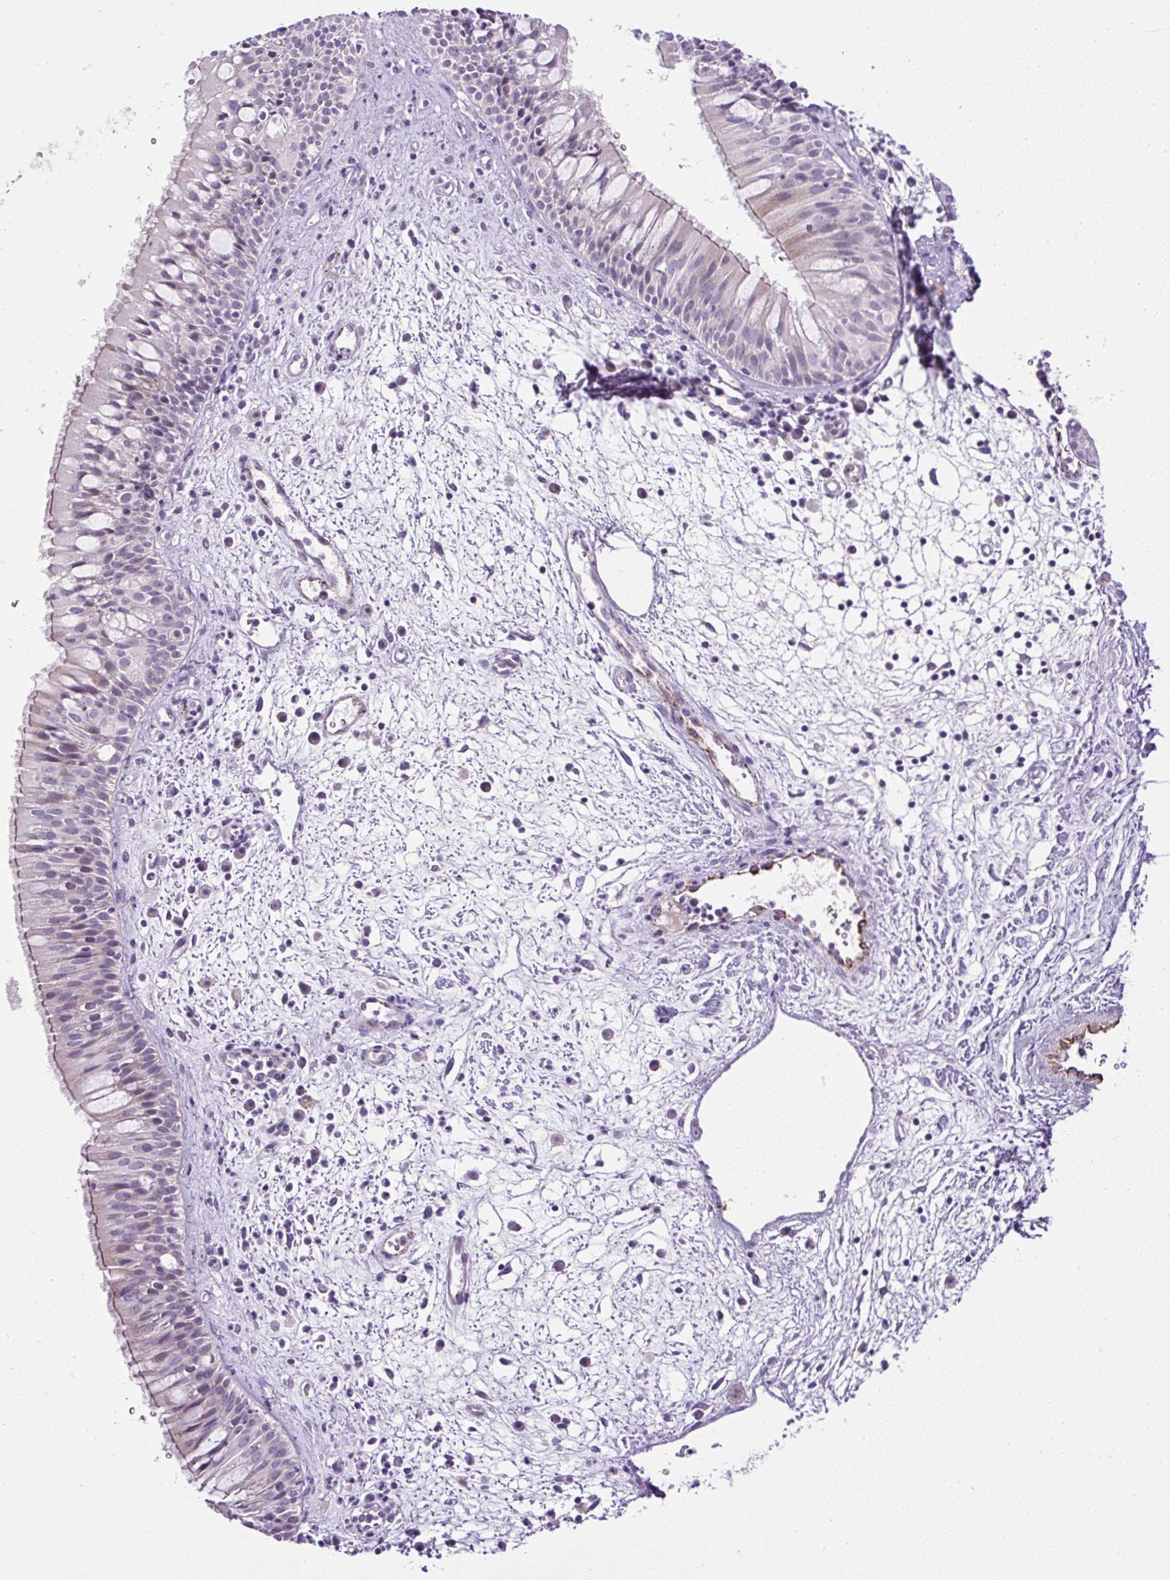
{"staining": {"intensity": "moderate", "quantity": "<25%", "location": "cytoplasmic/membranous"}, "tissue": "nasopharynx", "cell_type": "Respiratory epithelial cells", "image_type": "normal", "snomed": [{"axis": "morphology", "description": "Normal tissue, NOS"}, {"axis": "topography", "description": "Nasopharynx"}], "caption": "Protein analysis of benign nasopharynx displays moderate cytoplasmic/membranous staining in about <25% of respiratory epithelial cells.", "gene": "LEFTY1", "patient": {"sex": "male", "age": 65}}